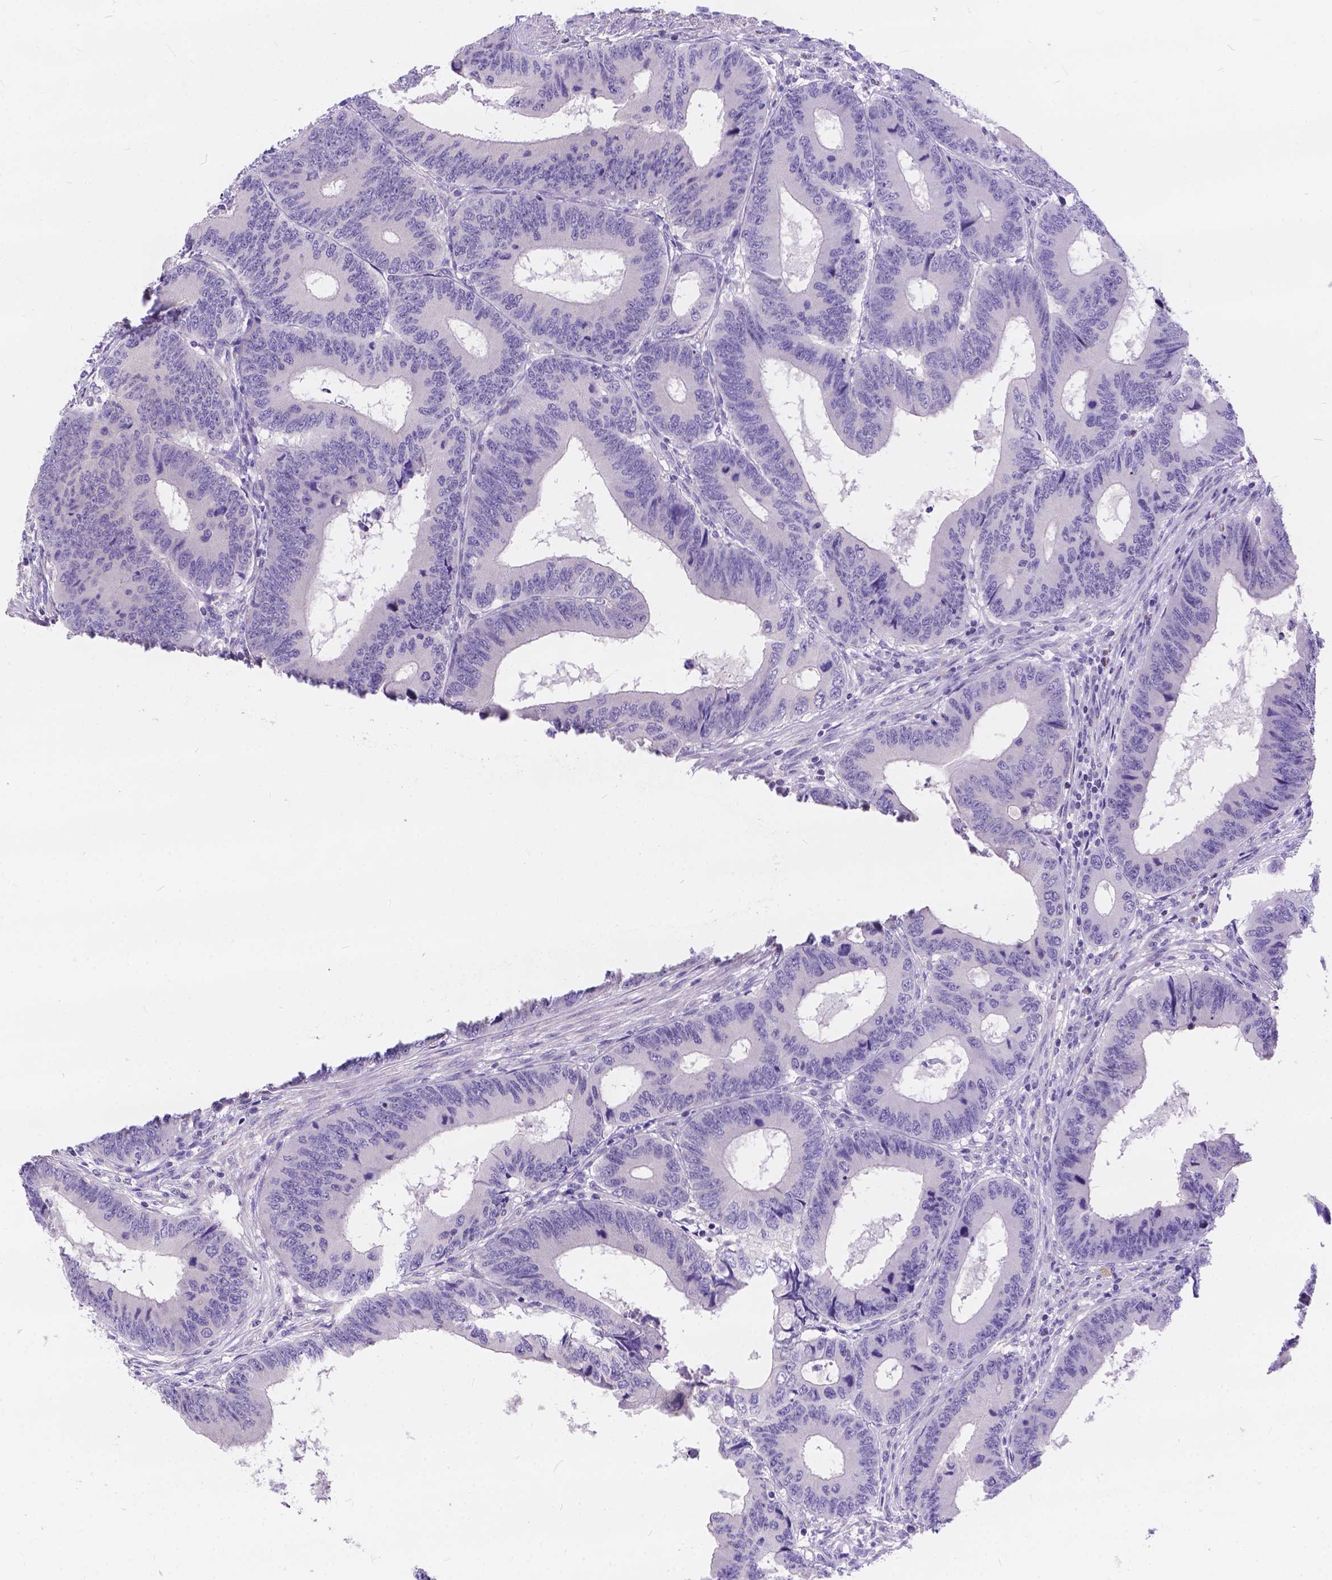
{"staining": {"intensity": "negative", "quantity": "none", "location": "none"}, "tissue": "colorectal cancer", "cell_type": "Tumor cells", "image_type": "cancer", "snomed": [{"axis": "morphology", "description": "Adenocarcinoma, NOS"}, {"axis": "topography", "description": "Colon"}], "caption": "Immunohistochemical staining of colorectal cancer (adenocarcinoma) shows no significant expression in tumor cells. (Immunohistochemistry (ihc), brightfield microscopy, high magnification).", "gene": "DLEC1", "patient": {"sex": "male", "age": 53}}